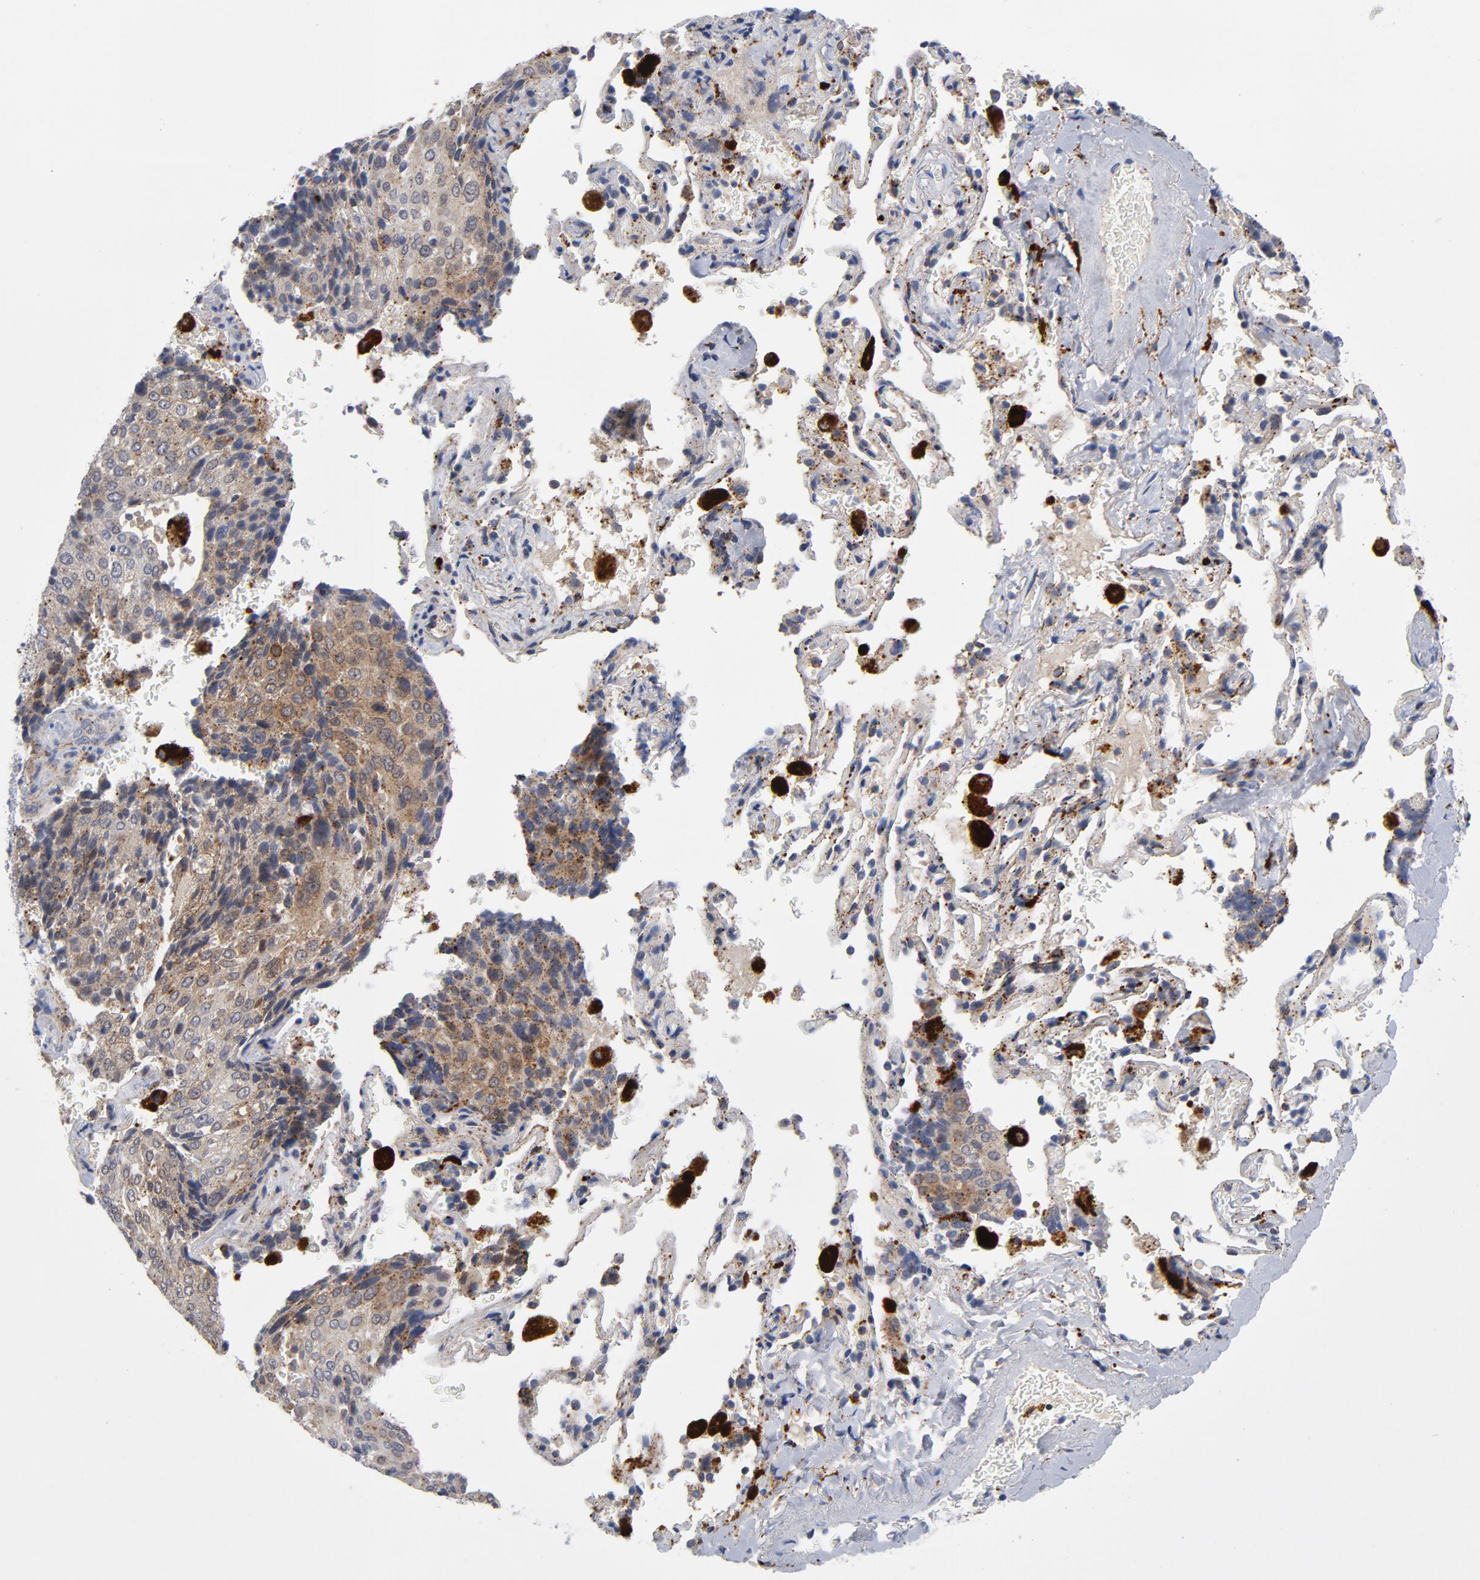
{"staining": {"intensity": "moderate", "quantity": ">75%", "location": "cytoplasmic/membranous"}, "tissue": "lung cancer", "cell_type": "Tumor cells", "image_type": "cancer", "snomed": [{"axis": "morphology", "description": "Squamous cell carcinoma, NOS"}, {"axis": "topography", "description": "Lung"}], "caption": "Immunohistochemical staining of human lung cancer shows medium levels of moderate cytoplasmic/membranous staining in approximately >75% of tumor cells.", "gene": "AKT2", "patient": {"sex": "male", "age": 54}}